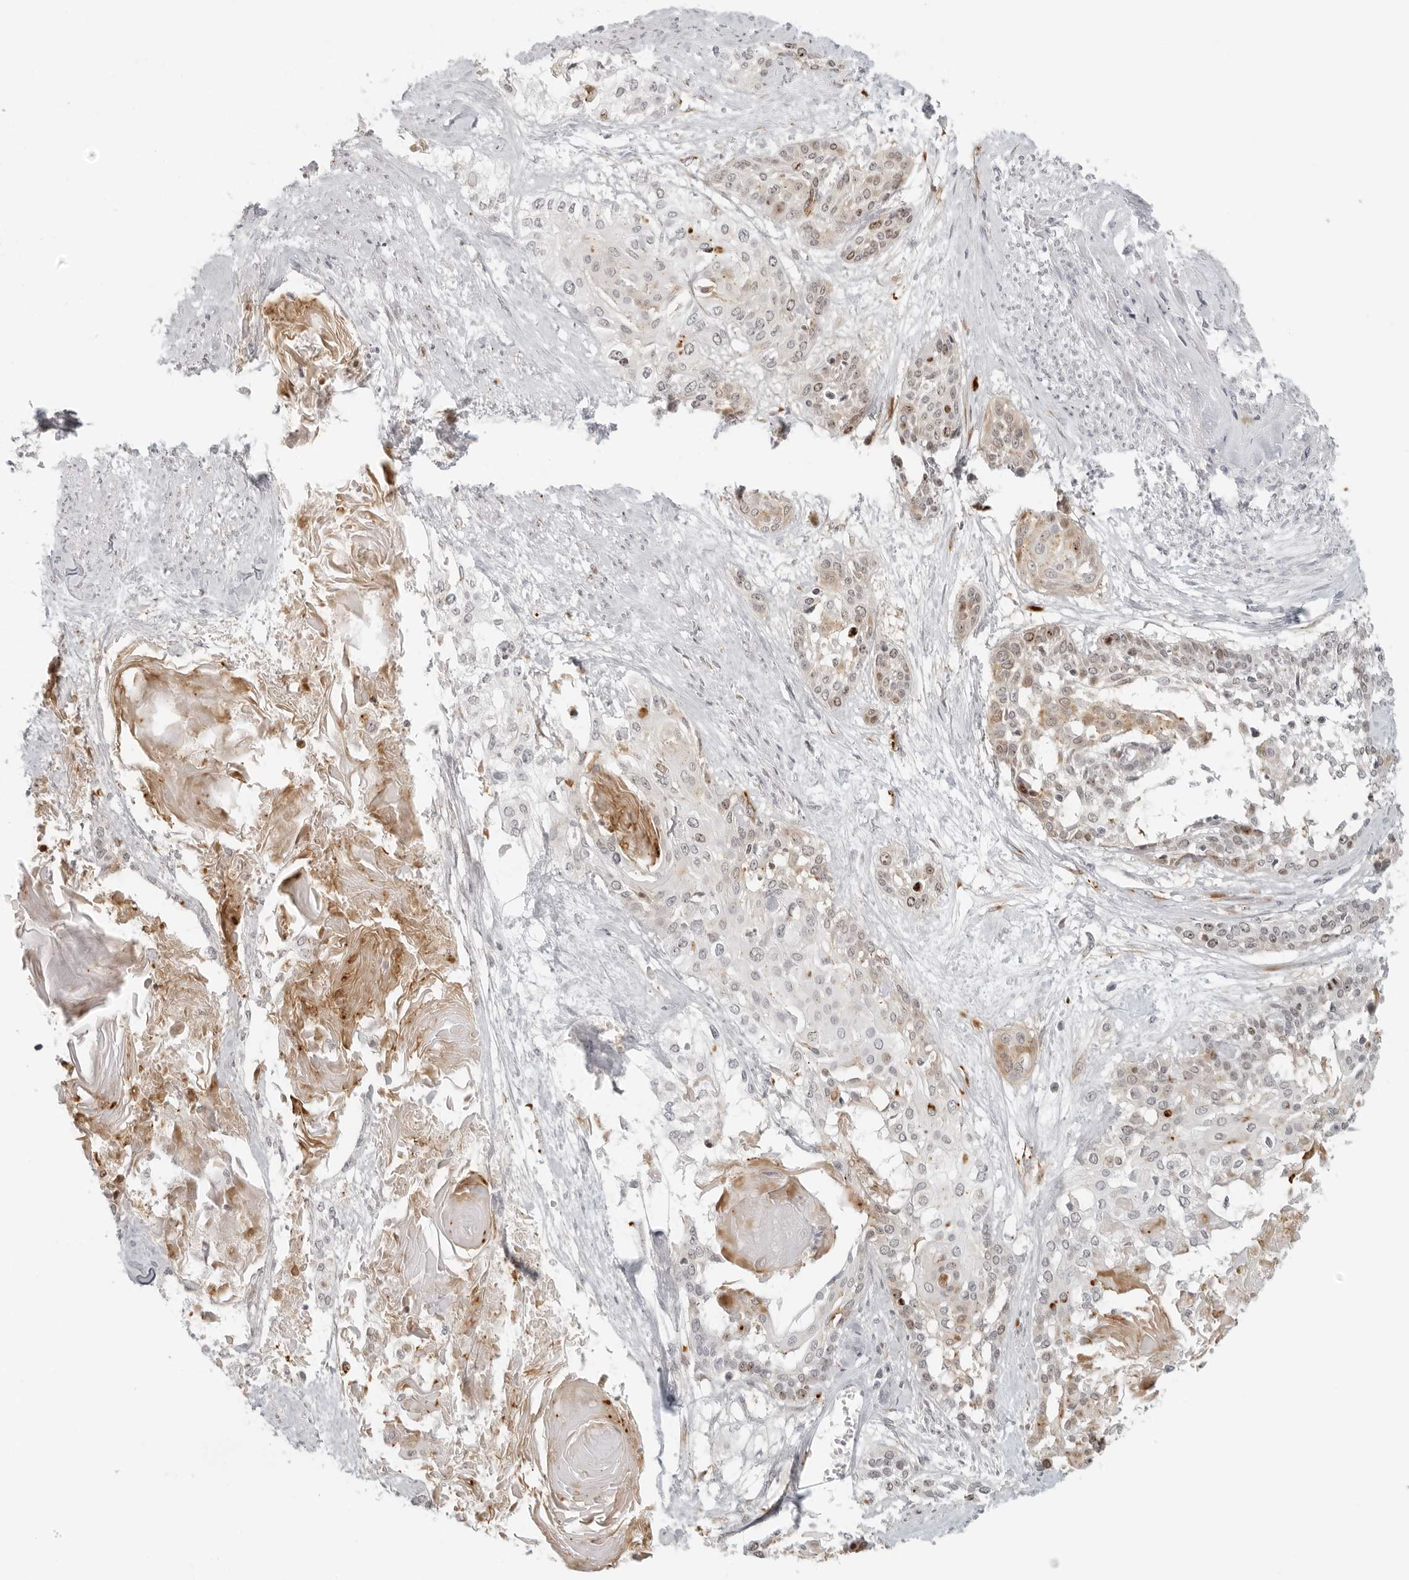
{"staining": {"intensity": "weak", "quantity": "25%-75%", "location": "cytoplasmic/membranous"}, "tissue": "cervical cancer", "cell_type": "Tumor cells", "image_type": "cancer", "snomed": [{"axis": "morphology", "description": "Squamous cell carcinoma, NOS"}, {"axis": "topography", "description": "Cervix"}], "caption": "This photomicrograph demonstrates immunohistochemistry staining of cervical cancer, with low weak cytoplasmic/membranous expression in approximately 25%-75% of tumor cells.", "gene": "ZNF678", "patient": {"sex": "female", "age": 57}}